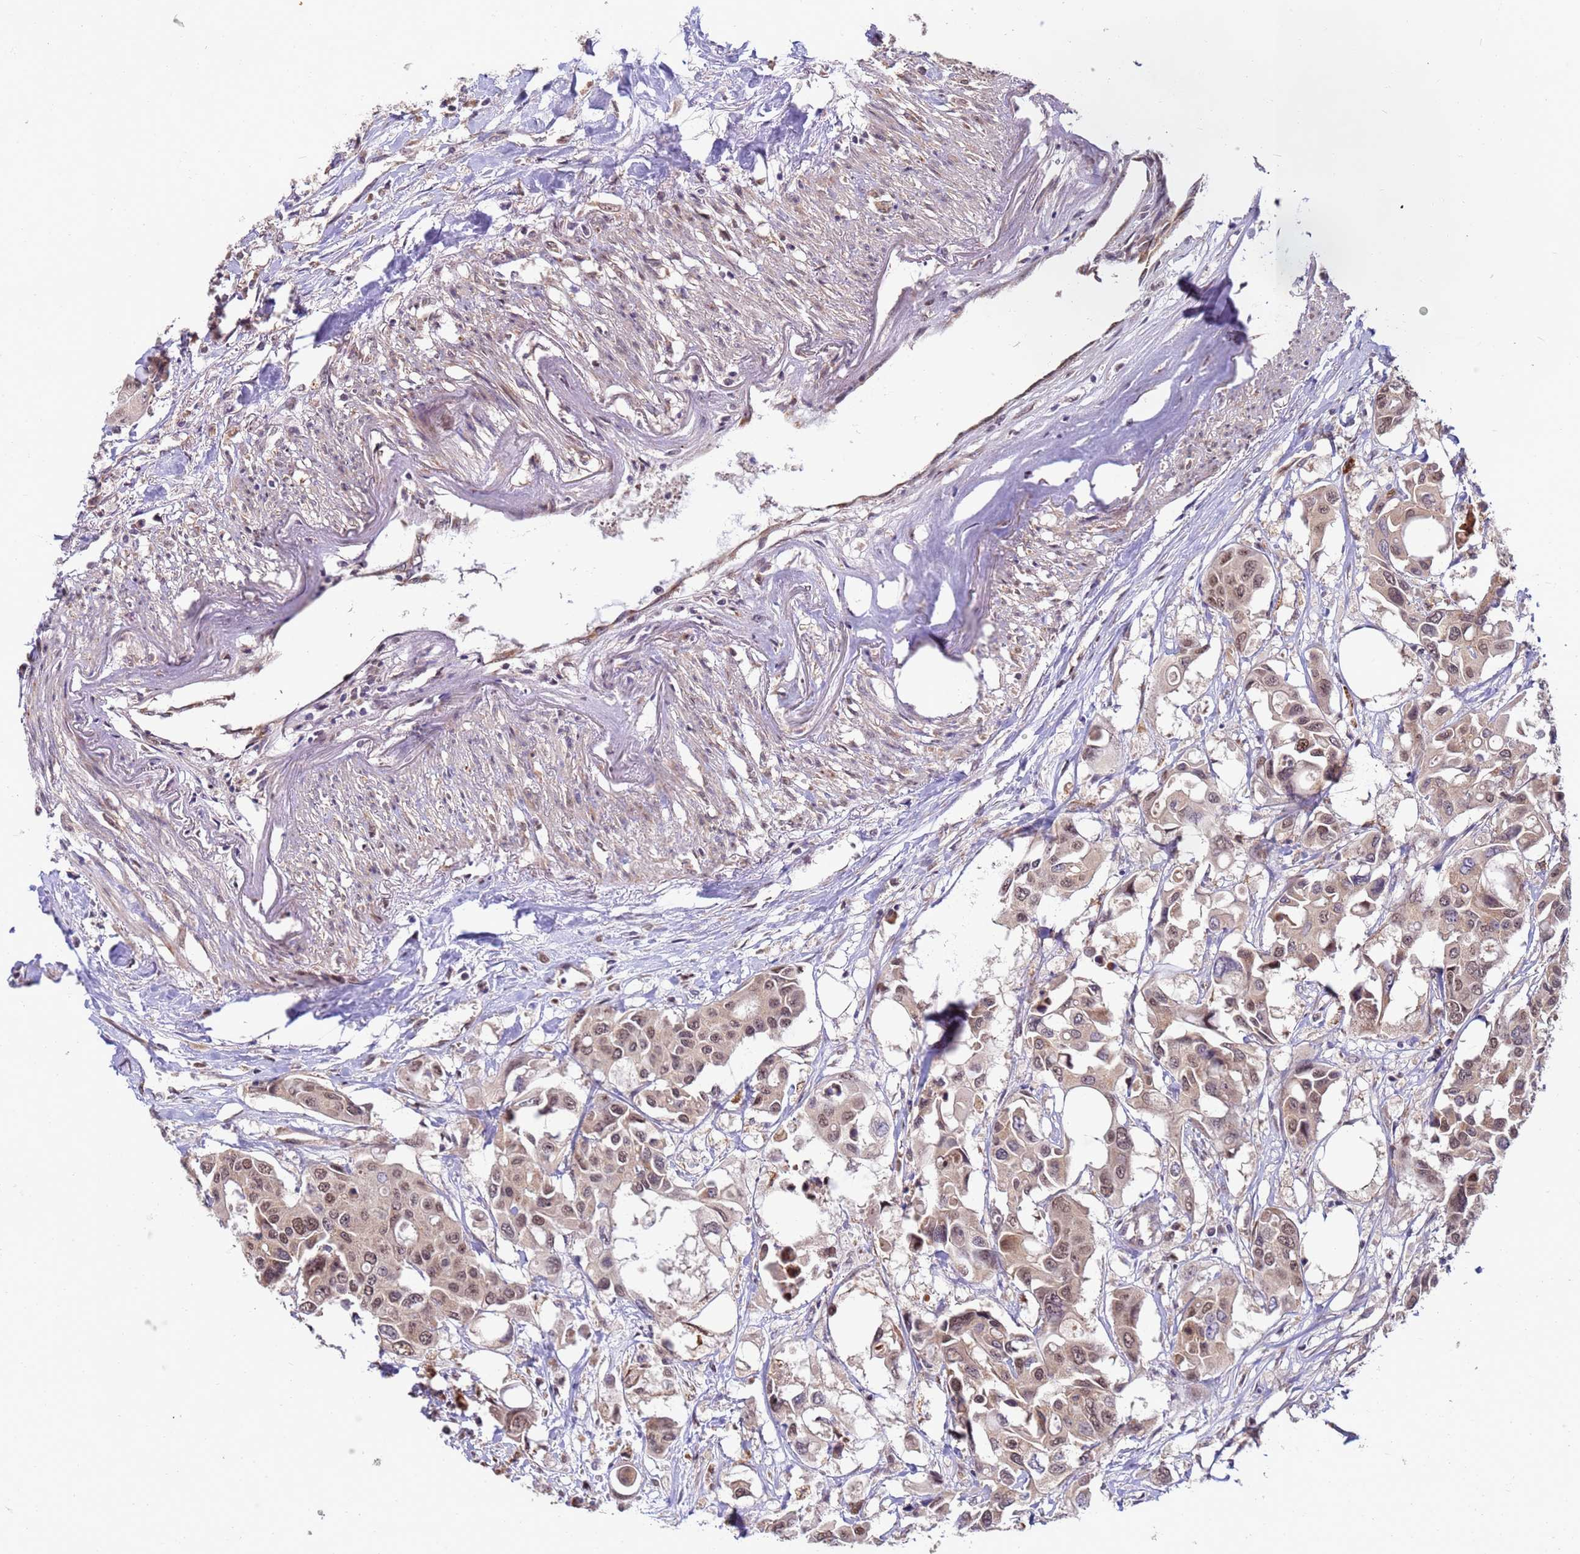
{"staining": {"intensity": "moderate", "quantity": ">75%", "location": "nuclear"}, "tissue": "colorectal cancer", "cell_type": "Tumor cells", "image_type": "cancer", "snomed": [{"axis": "morphology", "description": "Adenocarcinoma, NOS"}, {"axis": "topography", "description": "Colon"}], "caption": "This is a micrograph of immunohistochemistry (IHC) staining of colorectal cancer (adenocarcinoma), which shows moderate expression in the nuclear of tumor cells.", "gene": "RAPGEF3", "patient": {"sex": "male", "age": 77}}